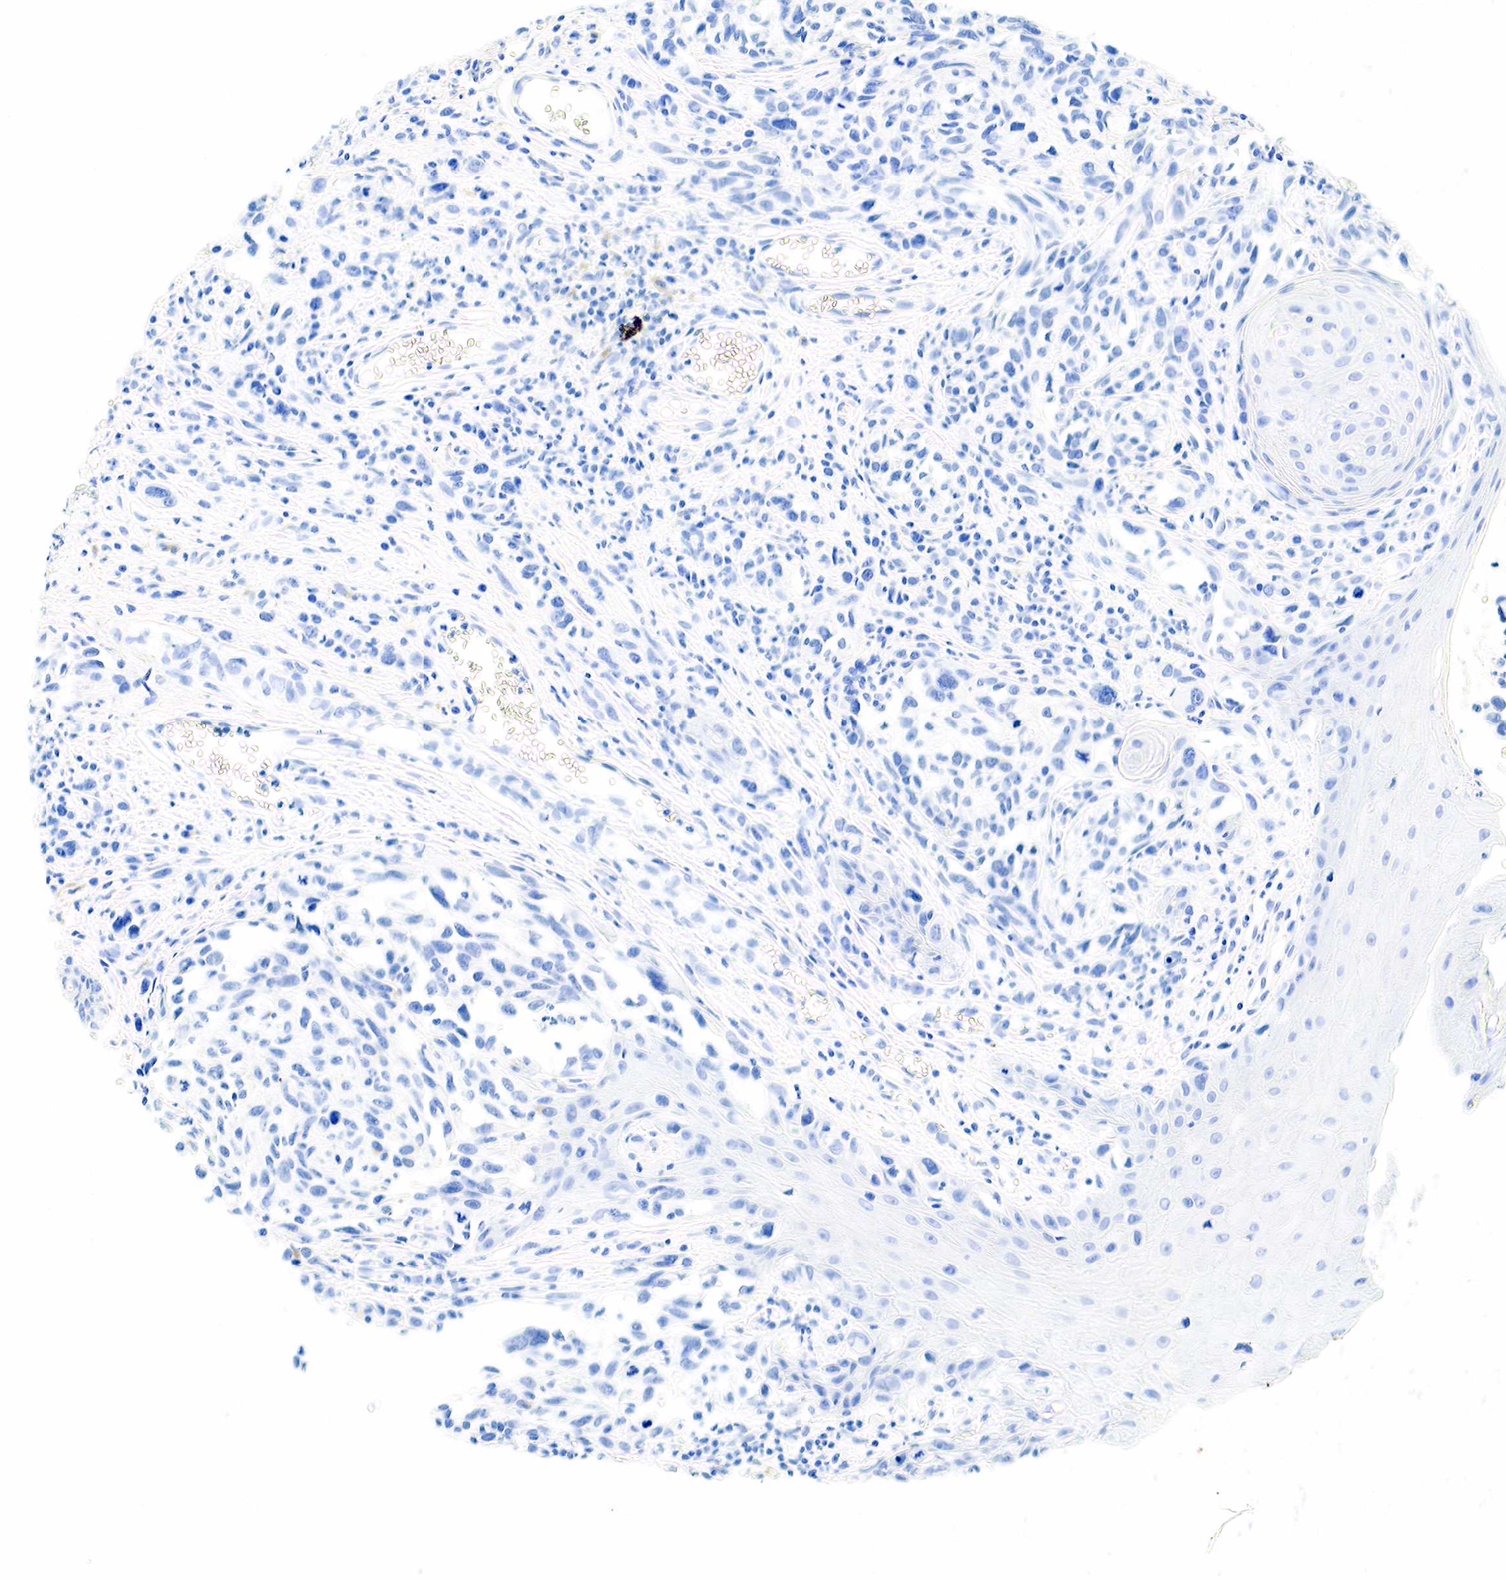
{"staining": {"intensity": "negative", "quantity": "none", "location": "none"}, "tissue": "melanoma", "cell_type": "Tumor cells", "image_type": "cancer", "snomed": [{"axis": "morphology", "description": "Malignant melanoma, NOS"}, {"axis": "topography", "description": "Skin"}], "caption": "DAB immunohistochemical staining of human malignant melanoma demonstrates no significant positivity in tumor cells.", "gene": "KRT7", "patient": {"sex": "female", "age": 82}}